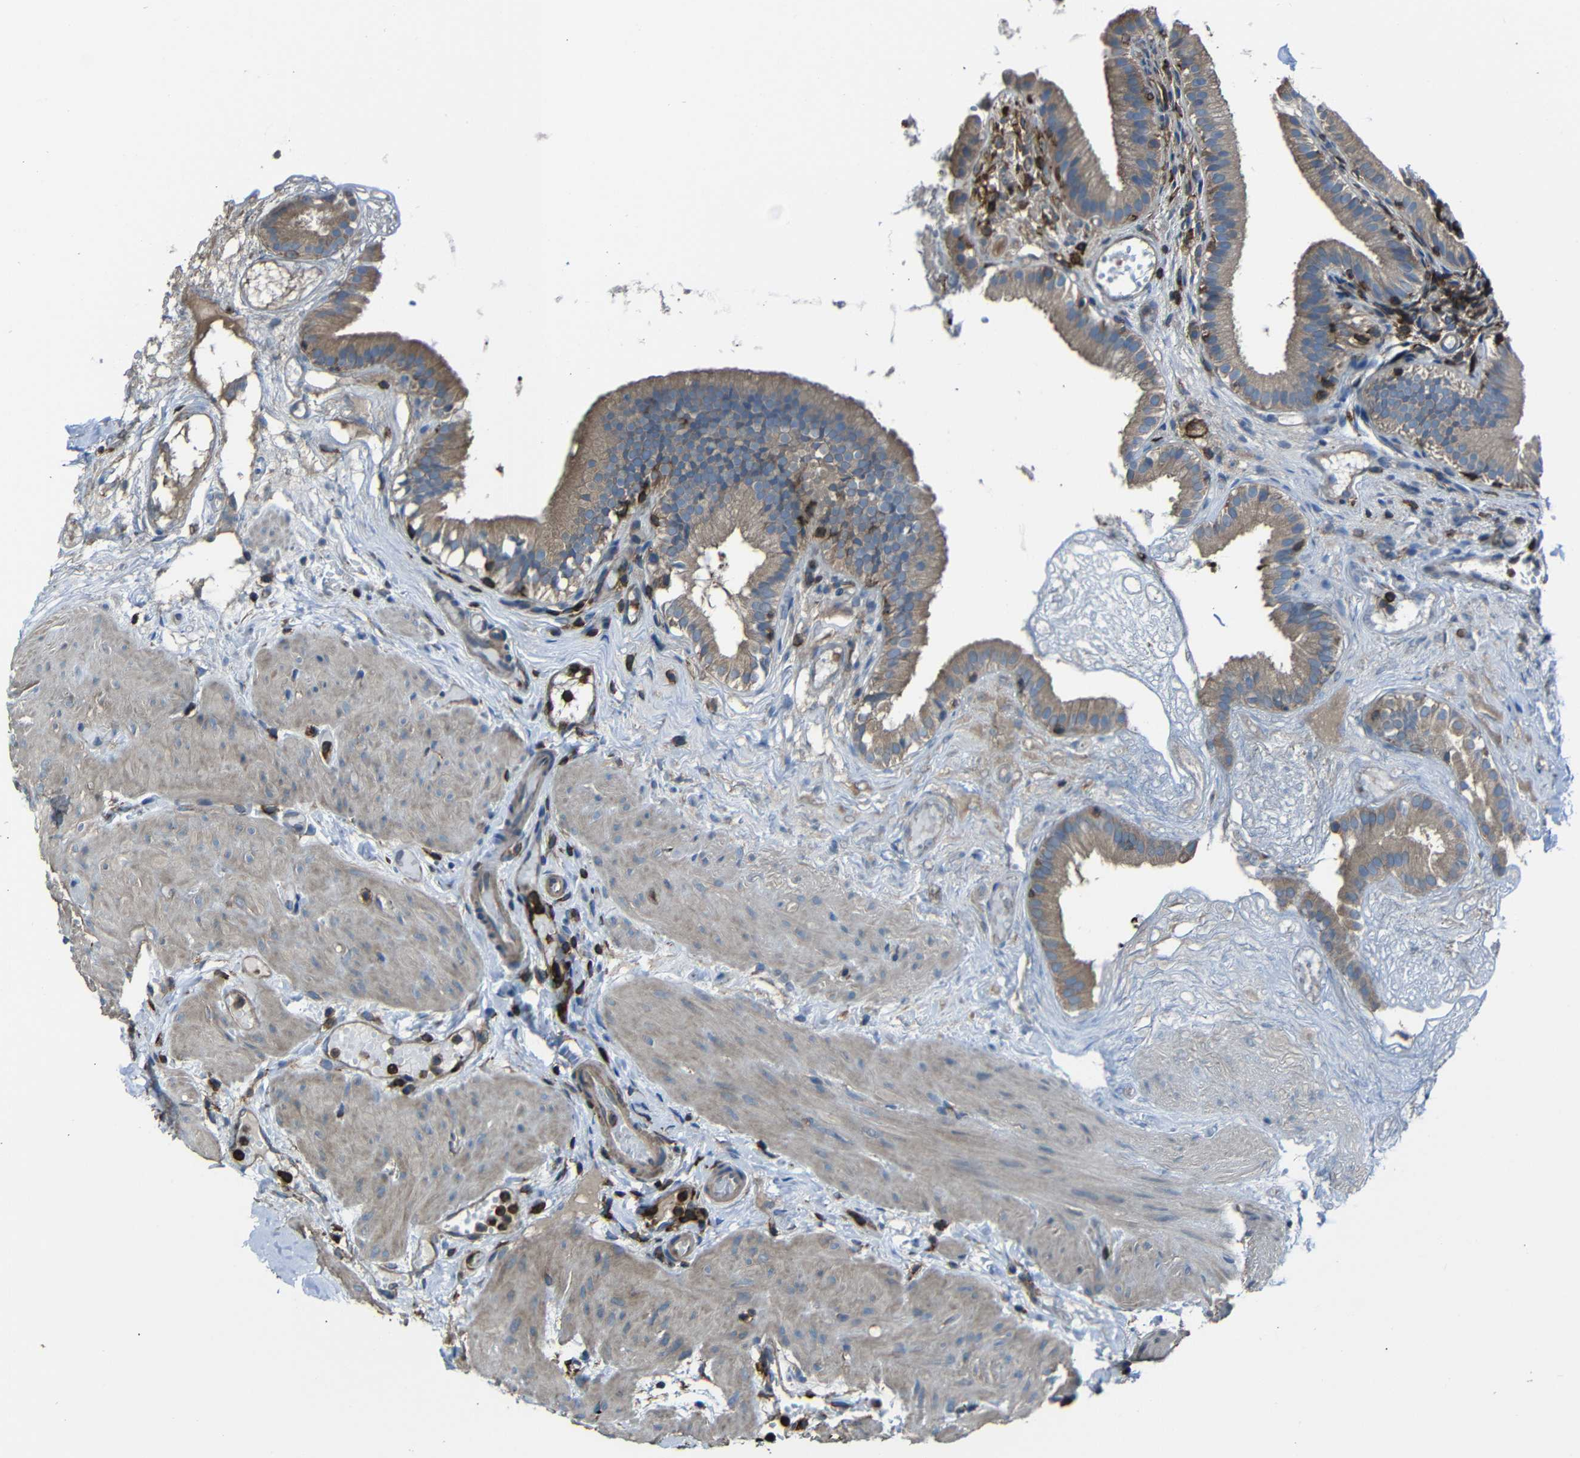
{"staining": {"intensity": "moderate", "quantity": ">75%", "location": "cytoplasmic/membranous"}, "tissue": "gallbladder", "cell_type": "Glandular cells", "image_type": "normal", "snomed": [{"axis": "morphology", "description": "Normal tissue, NOS"}, {"axis": "topography", "description": "Gallbladder"}], "caption": "Gallbladder stained with a brown dye demonstrates moderate cytoplasmic/membranous positive positivity in approximately >75% of glandular cells.", "gene": "ADGRE5", "patient": {"sex": "female", "age": 26}}